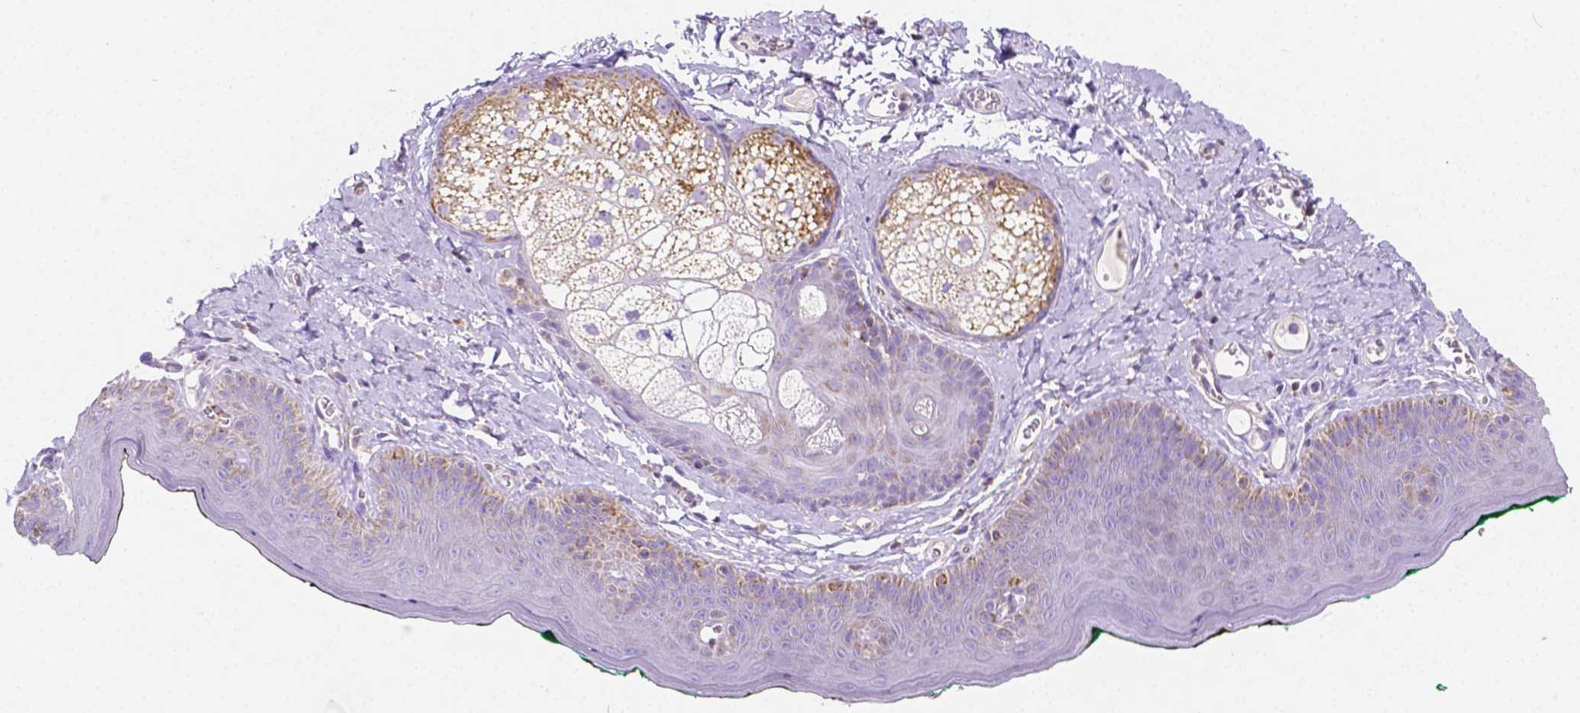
{"staining": {"intensity": "weak", "quantity": "<25%", "location": "cytoplasmic/membranous"}, "tissue": "skin", "cell_type": "Epidermal cells", "image_type": "normal", "snomed": [{"axis": "morphology", "description": "Normal tissue, NOS"}, {"axis": "topography", "description": "Vulva"}, {"axis": "topography", "description": "Peripheral nerve tissue"}], "caption": "Photomicrograph shows no protein staining in epidermal cells of normal skin.", "gene": "SGTB", "patient": {"sex": "female", "age": 66}}